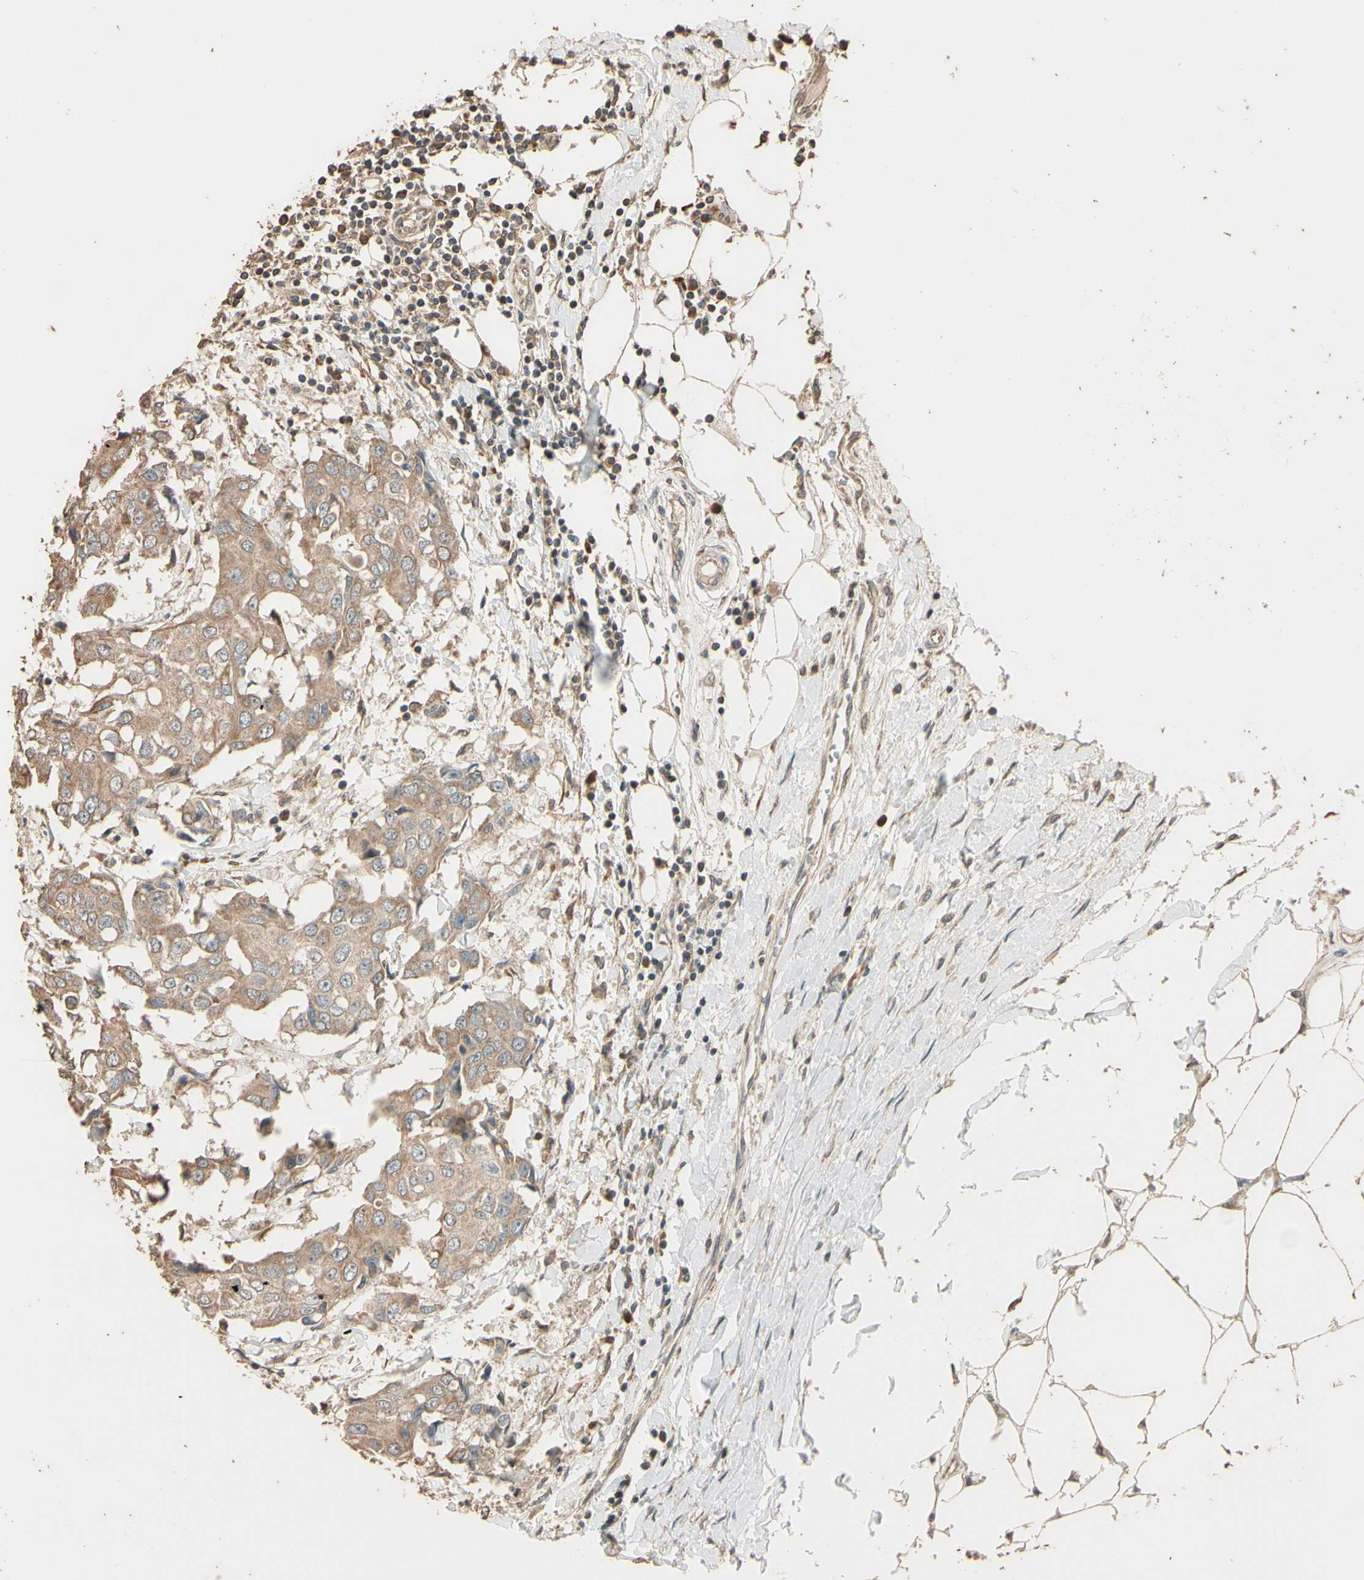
{"staining": {"intensity": "moderate", "quantity": ">75%", "location": "cytoplasmic/membranous"}, "tissue": "breast cancer", "cell_type": "Tumor cells", "image_type": "cancer", "snomed": [{"axis": "morphology", "description": "Duct carcinoma"}, {"axis": "topography", "description": "Breast"}], "caption": "A medium amount of moderate cytoplasmic/membranous staining is present in about >75% of tumor cells in breast infiltrating ductal carcinoma tissue.", "gene": "STX18", "patient": {"sex": "female", "age": 27}}